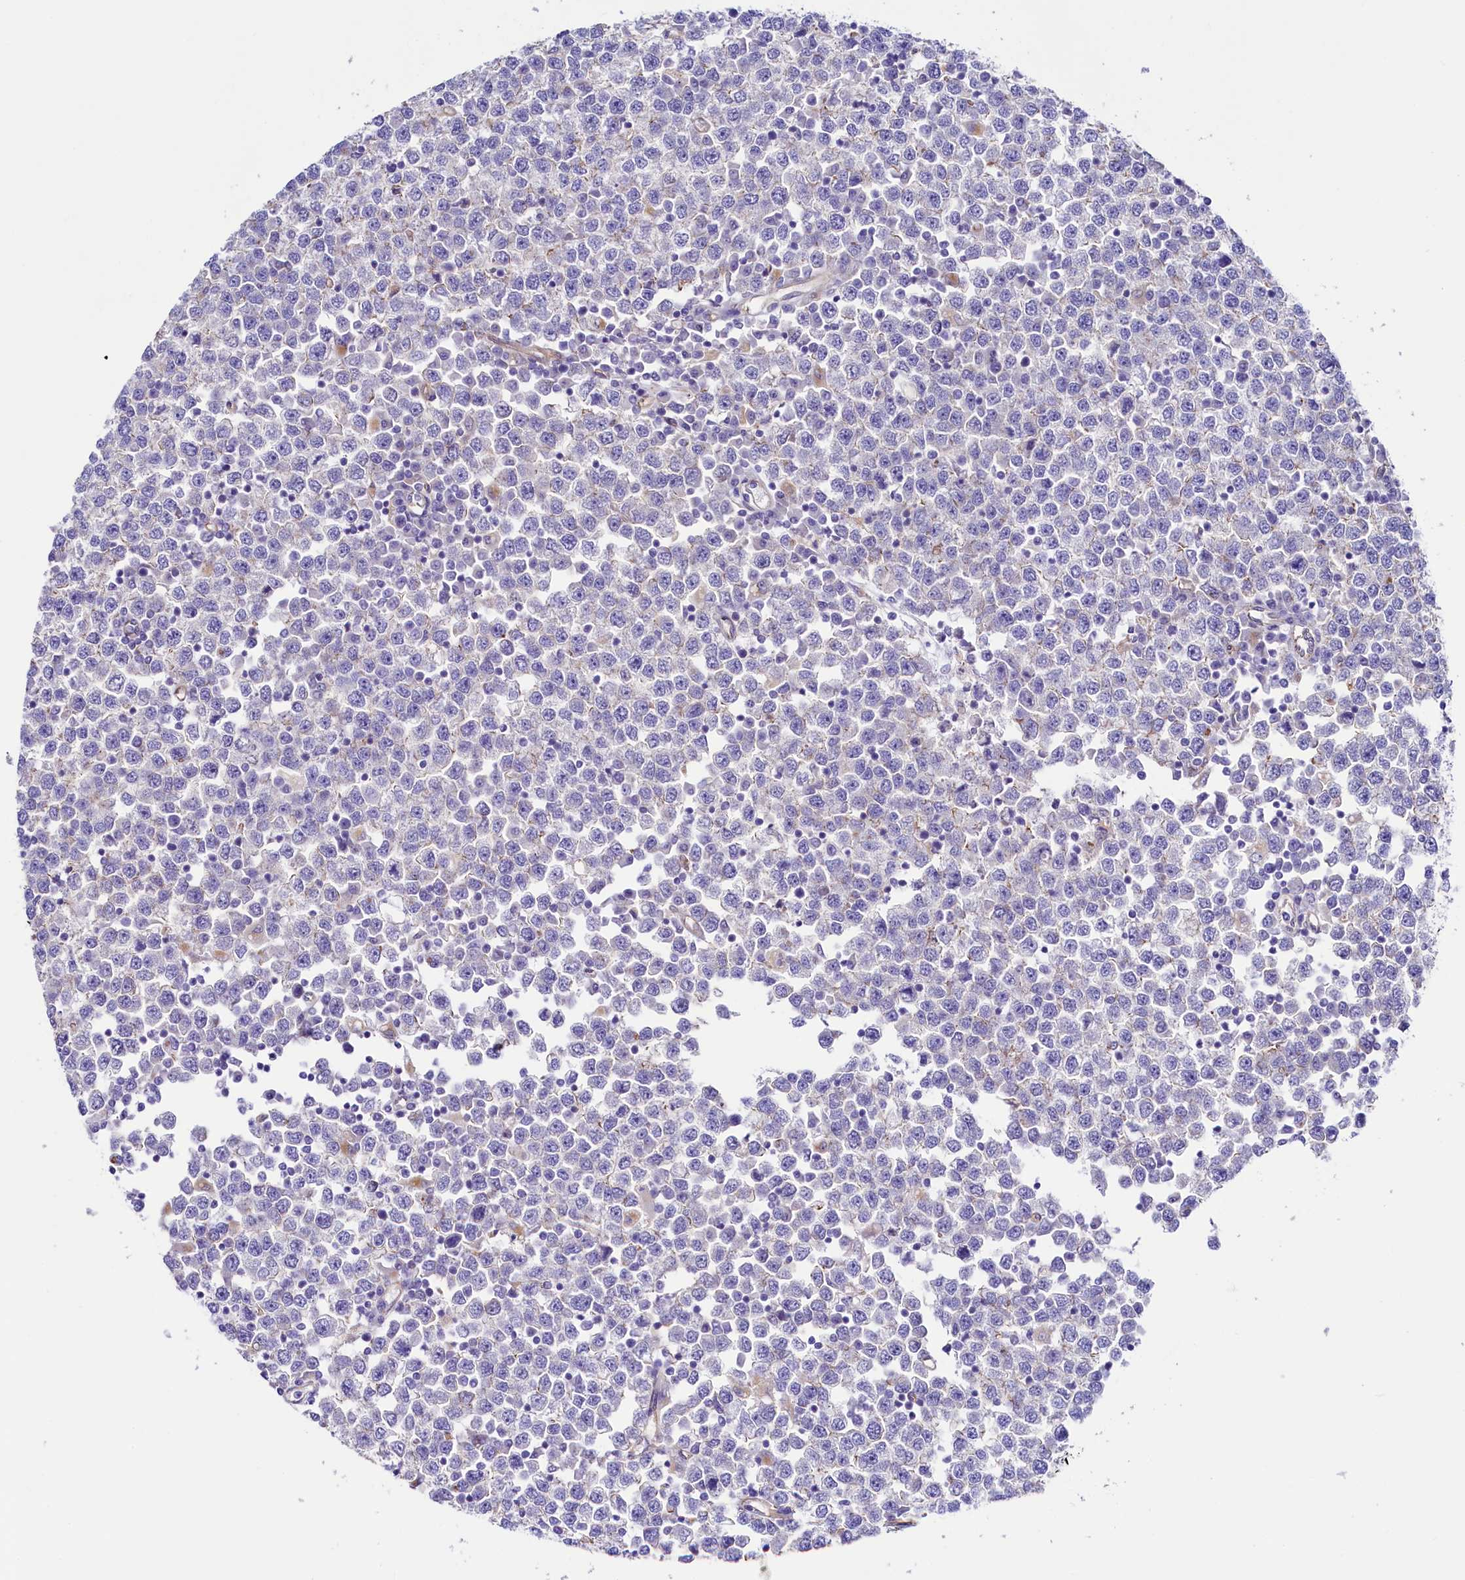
{"staining": {"intensity": "negative", "quantity": "none", "location": "none"}, "tissue": "testis cancer", "cell_type": "Tumor cells", "image_type": "cancer", "snomed": [{"axis": "morphology", "description": "Seminoma, NOS"}, {"axis": "topography", "description": "Testis"}], "caption": "IHC of human testis cancer (seminoma) reveals no expression in tumor cells.", "gene": "SLF1", "patient": {"sex": "male", "age": 65}}